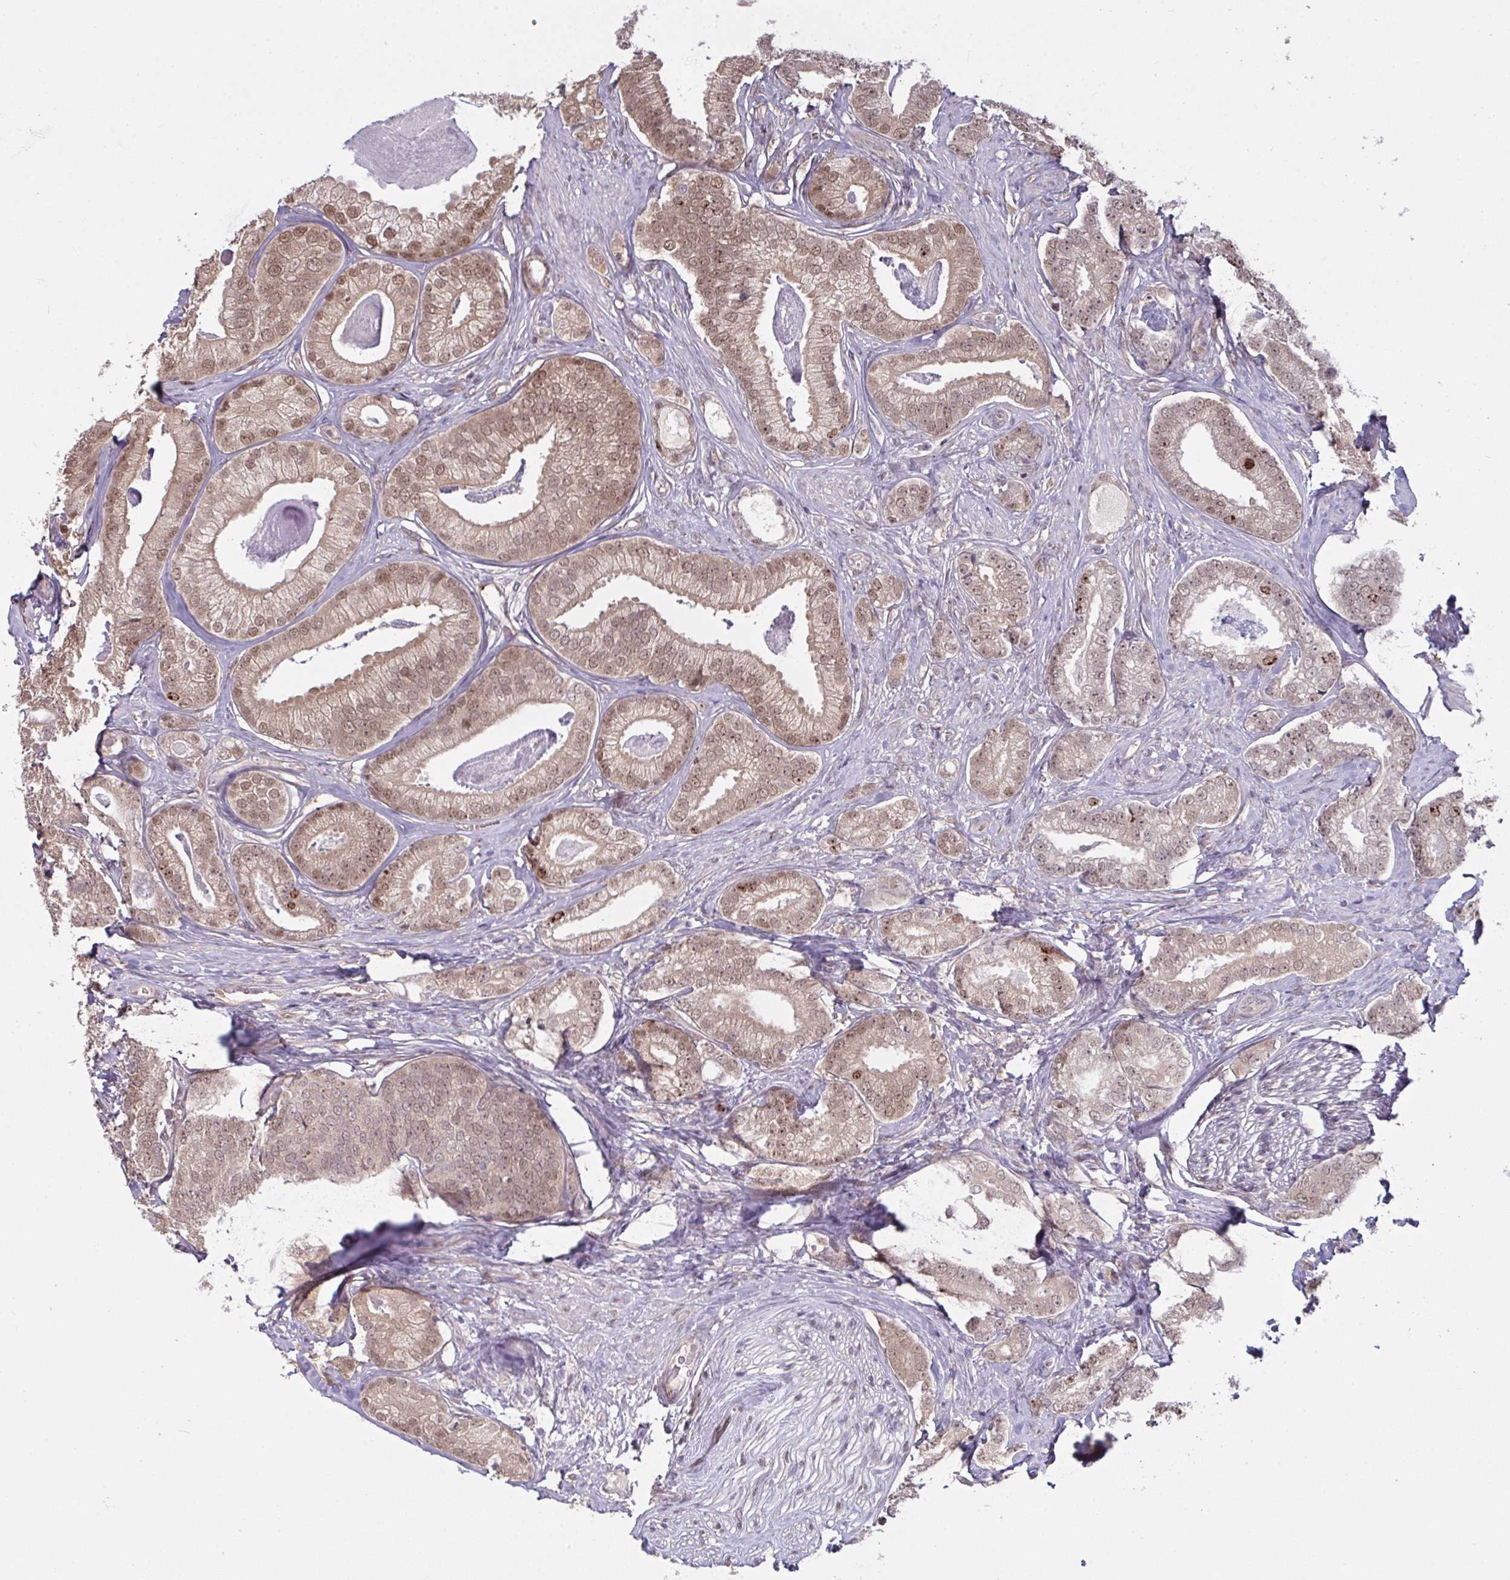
{"staining": {"intensity": "moderate", "quantity": ">75%", "location": "cytoplasmic/membranous,nuclear"}, "tissue": "prostate cancer", "cell_type": "Tumor cells", "image_type": "cancer", "snomed": [{"axis": "morphology", "description": "Adenocarcinoma, Low grade"}, {"axis": "topography", "description": "Prostate"}], "caption": "Moderate cytoplasmic/membranous and nuclear positivity is seen in about >75% of tumor cells in prostate low-grade adenocarcinoma.", "gene": "SETD7", "patient": {"sex": "male", "age": 63}}